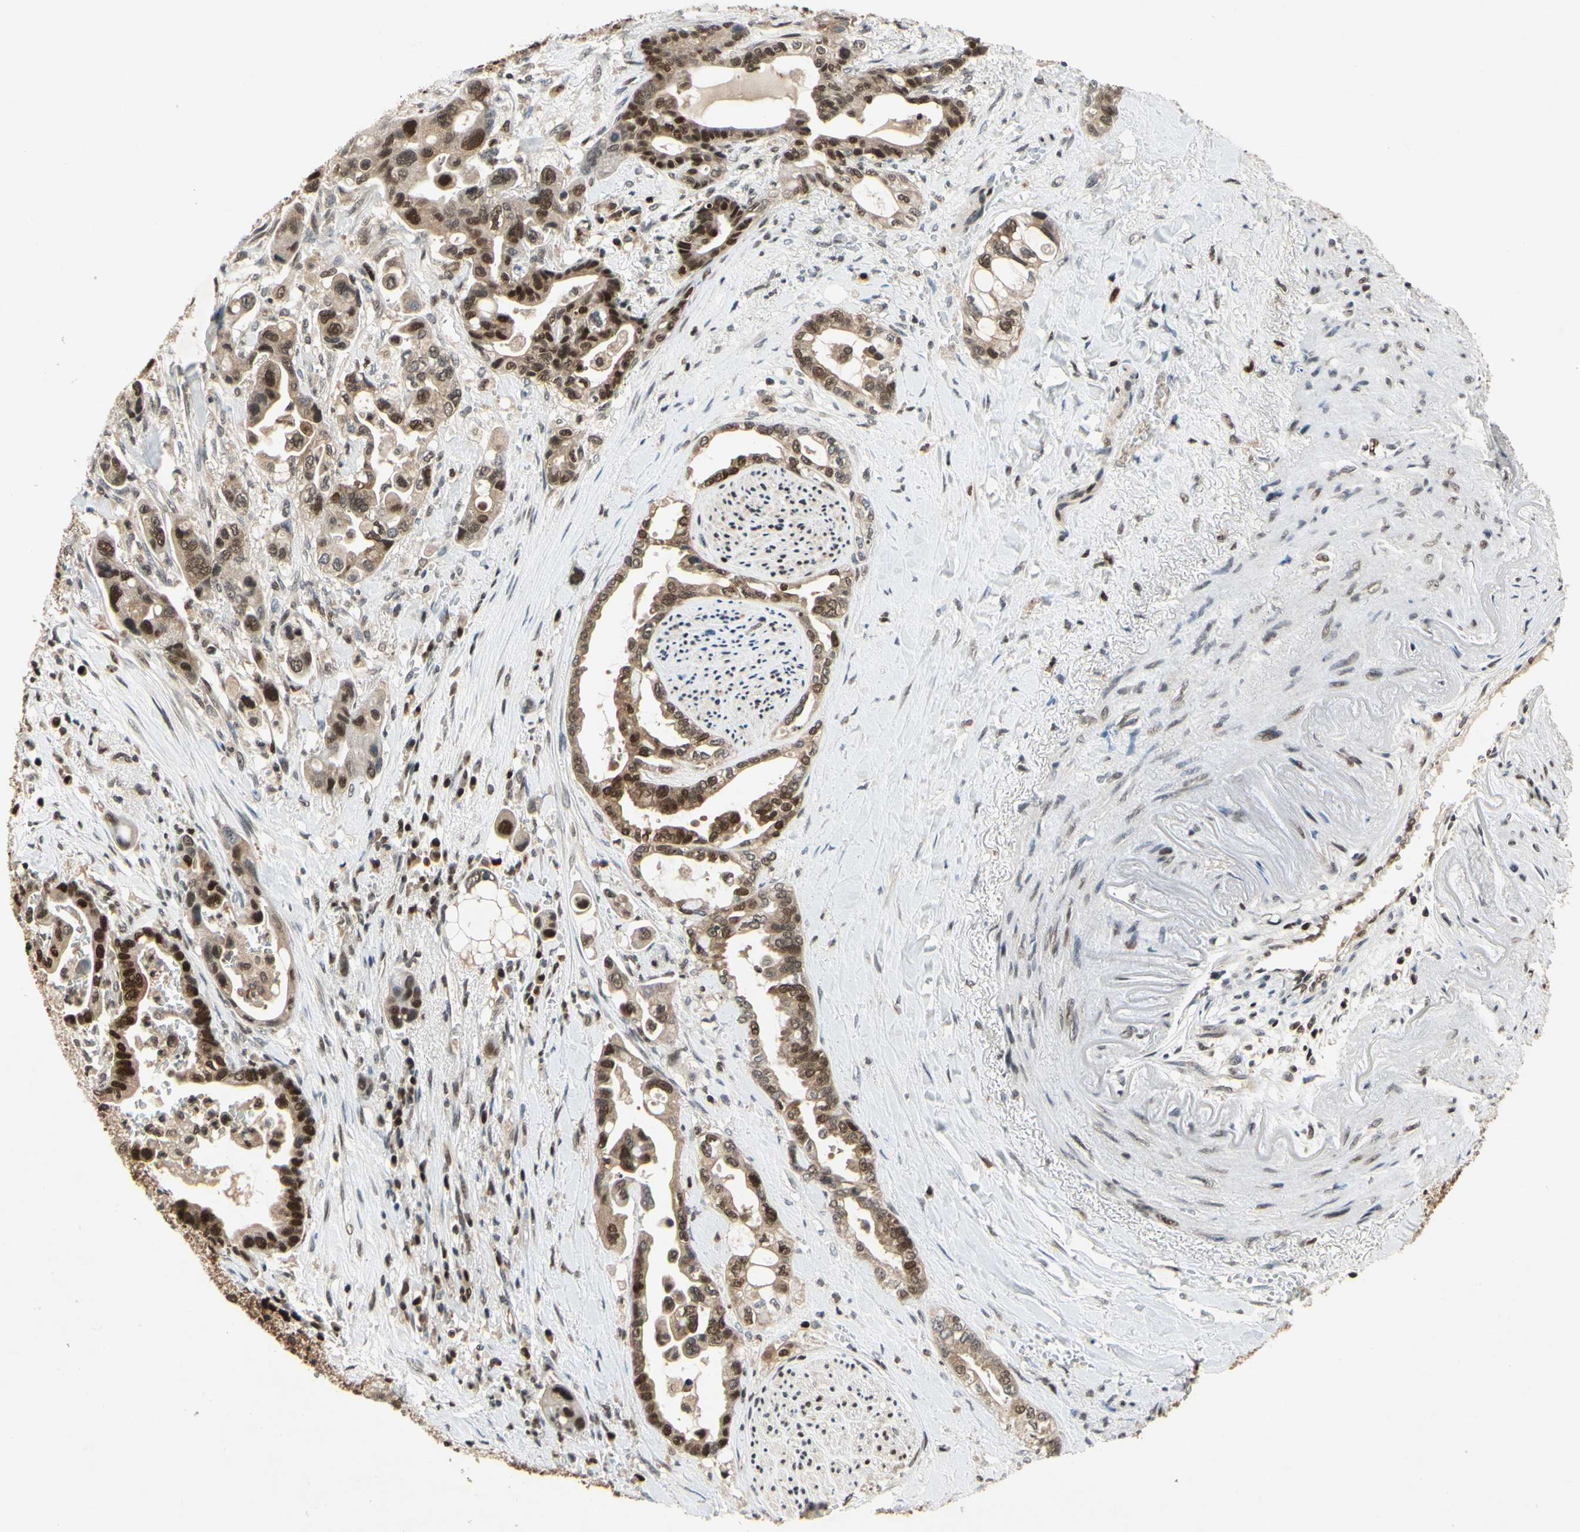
{"staining": {"intensity": "strong", "quantity": "25%-75%", "location": "nuclear"}, "tissue": "pancreatic cancer", "cell_type": "Tumor cells", "image_type": "cancer", "snomed": [{"axis": "morphology", "description": "Adenocarcinoma, NOS"}, {"axis": "topography", "description": "Pancreas"}], "caption": "A histopathology image of pancreatic cancer stained for a protein exhibits strong nuclear brown staining in tumor cells. The staining was performed using DAB, with brown indicating positive protein expression. Nuclei are stained blue with hematoxylin.", "gene": "GSR", "patient": {"sex": "male", "age": 70}}